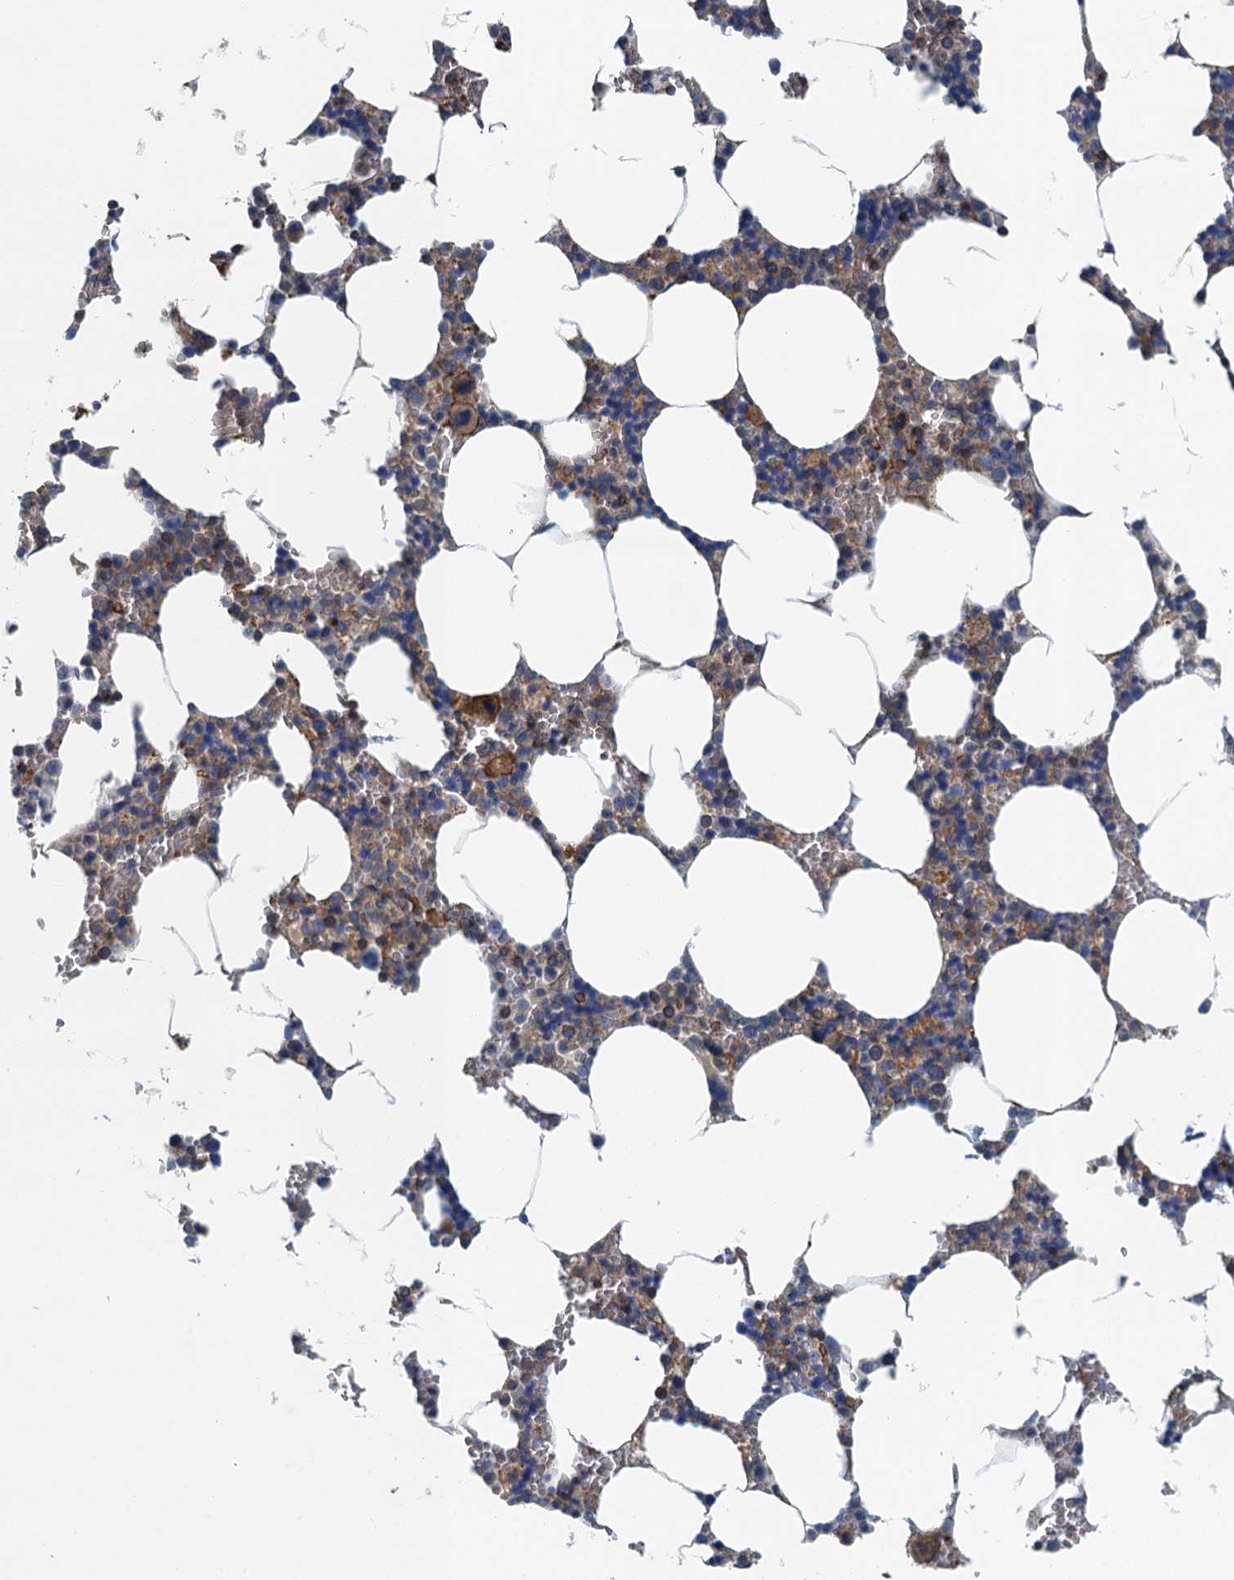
{"staining": {"intensity": "moderate", "quantity": "25%-75%", "location": "cytoplasmic/membranous"}, "tissue": "bone marrow", "cell_type": "Hematopoietic cells", "image_type": "normal", "snomed": [{"axis": "morphology", "description": "Normal tissue, NOS"}, {"axis": "topography", "description": "Bone marrow"}], "caption": "Bone marrow stained with DAB immunohistochemistry demonstrates medium levels of moderate cytoplasmic/membranous staining in about 25%-75% of hematopoietic cells. The staining was performed using DAB (3,3'-diaminobenzidine), with brown indicating positive protein expression. Nuclei are stained blue with hematoxylin.", "gene": "PPP1R14D", "patient": {"sex": "male", "age": 70}}